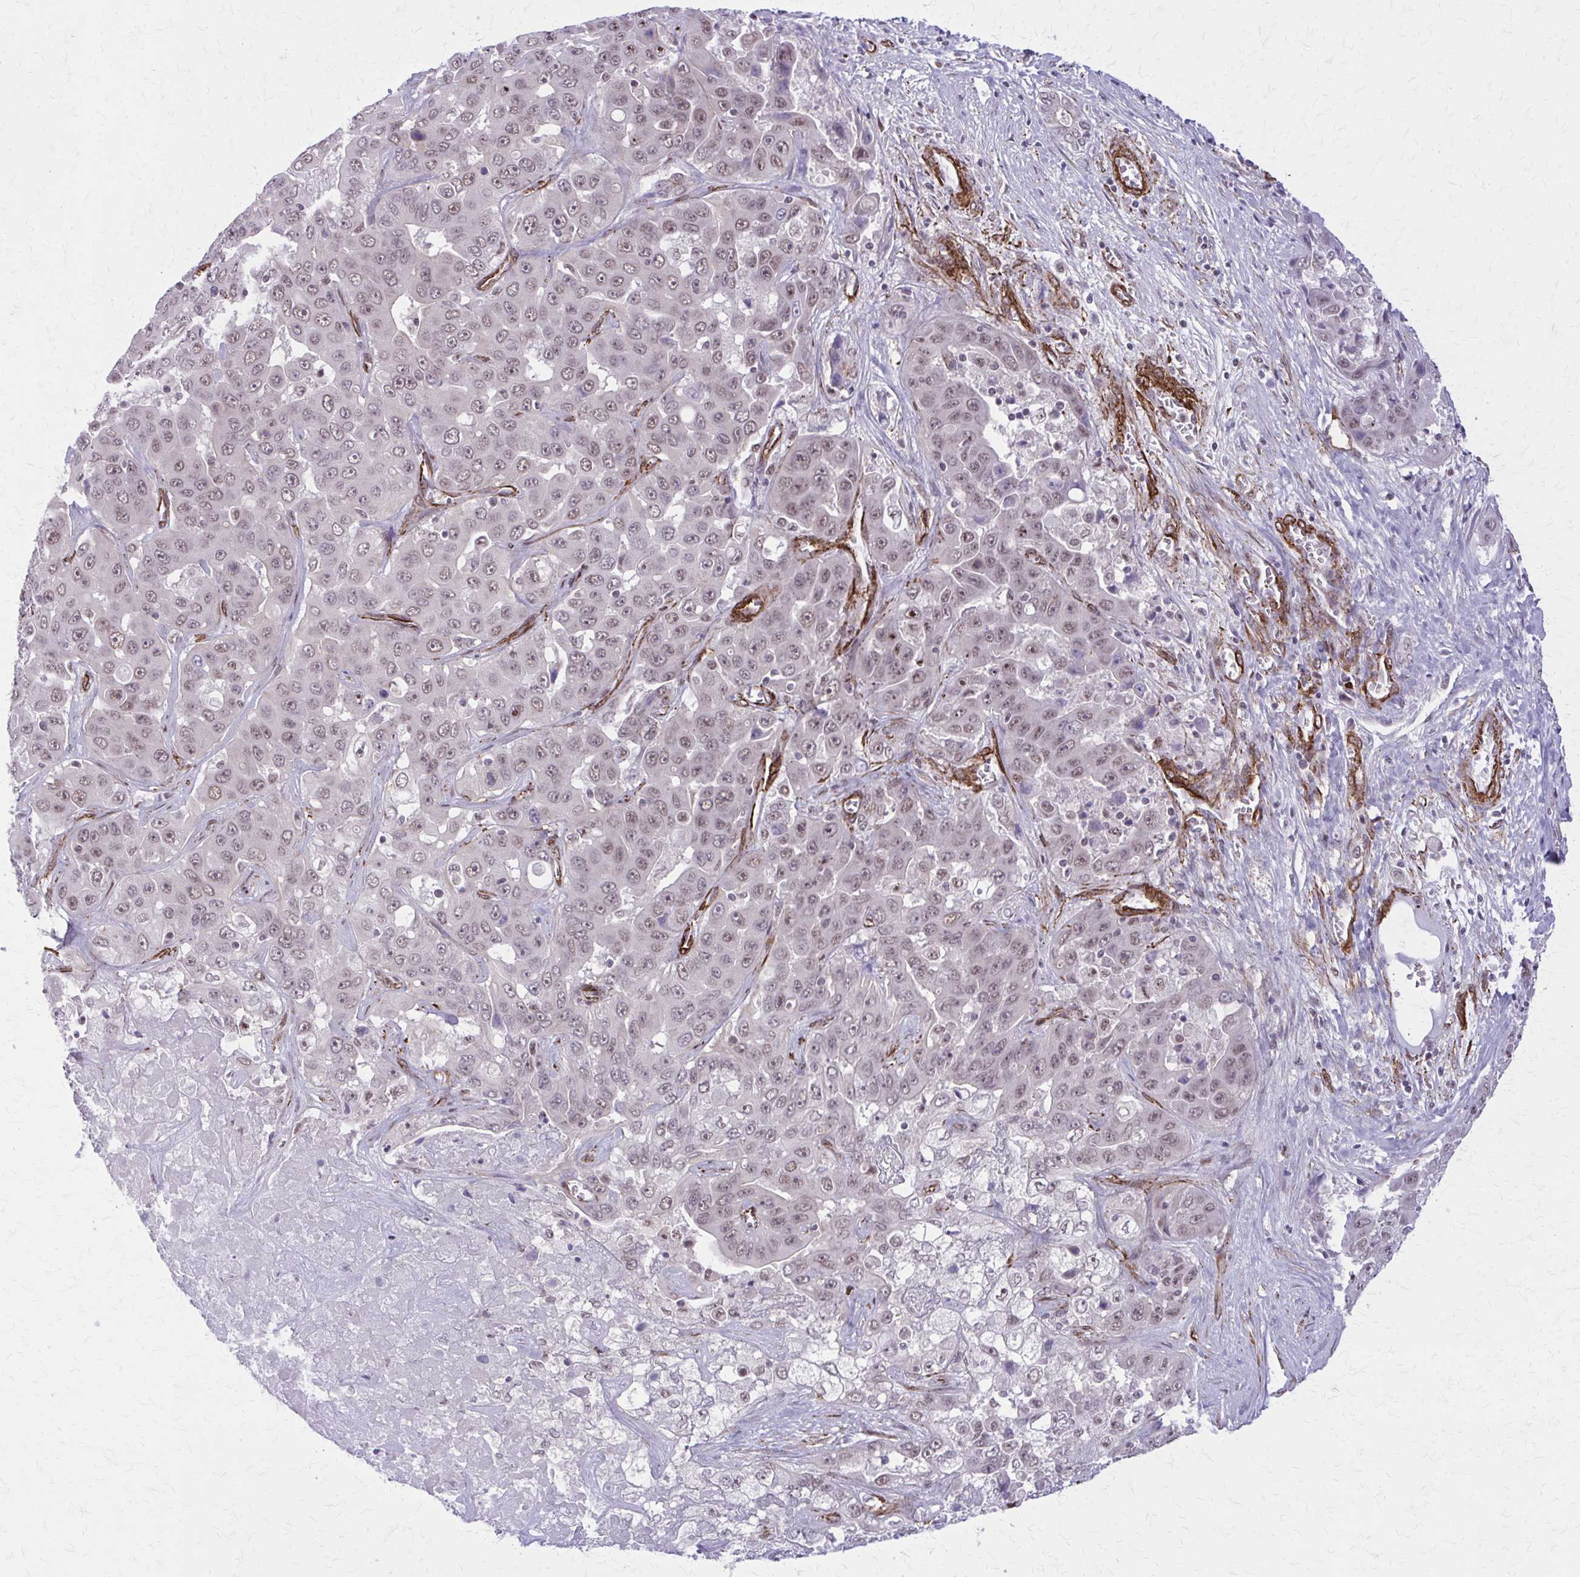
{"staining": {"intensity": "weak", "quantity": ">75%", "location": "nuclear"}, "tissue": "liver cancer", "cell_type": "Tumor cells", "image_type": "cancer", "snomed": [{"axis": "morphology", "description": "Cholangiocarcinoma"}, {"axis": "topography", "description": "Liver"}], "caption": "Approximately >75% of tumor cells in human liver cancer exhibit weak nuclear protein positivity as visualized by brown immunohistochemical staining.", "gene": "NRBF2", "patient": {"sex": "female", "age": 52}}